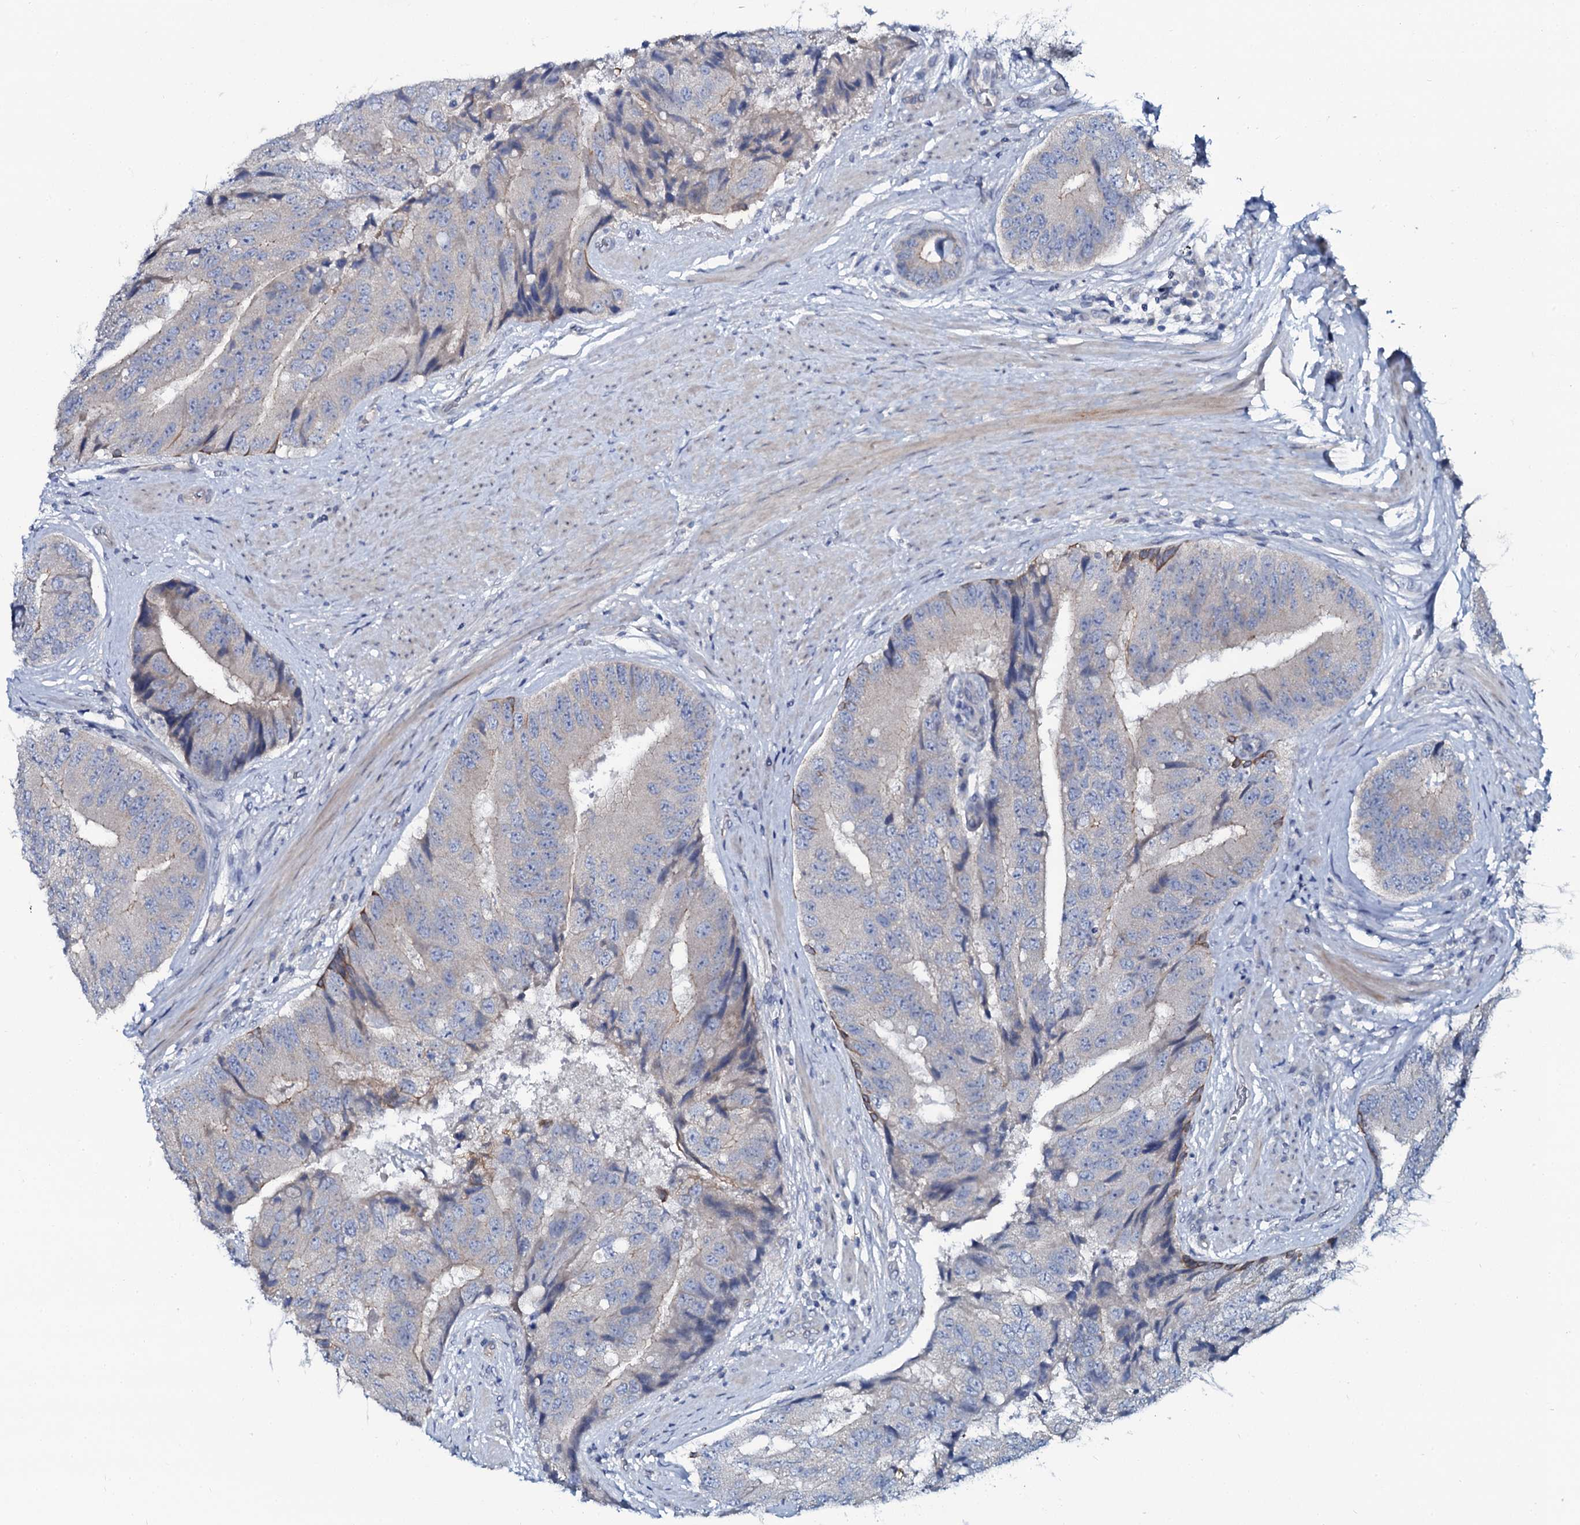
{"staining": {"intensity": "negative", "quantity": "none", "location": "none"}, "tissue": "prostate cancer", "cell_type": "Tumor cells", "image_type": "cancer", "snomed": [{"axis": "morphology", "description": "Adenocarcinoma, High grade"}, {"axis": "topography", "description": "Prostate"}], "caption": "Human prostate high-grade adenocarcinoma stained for a protein using immunohistochemistry (IHC) demonstrates no expression in tumor cells.", "gene": "C10orf88", "patient": {"sex": "male", "age": 70}}